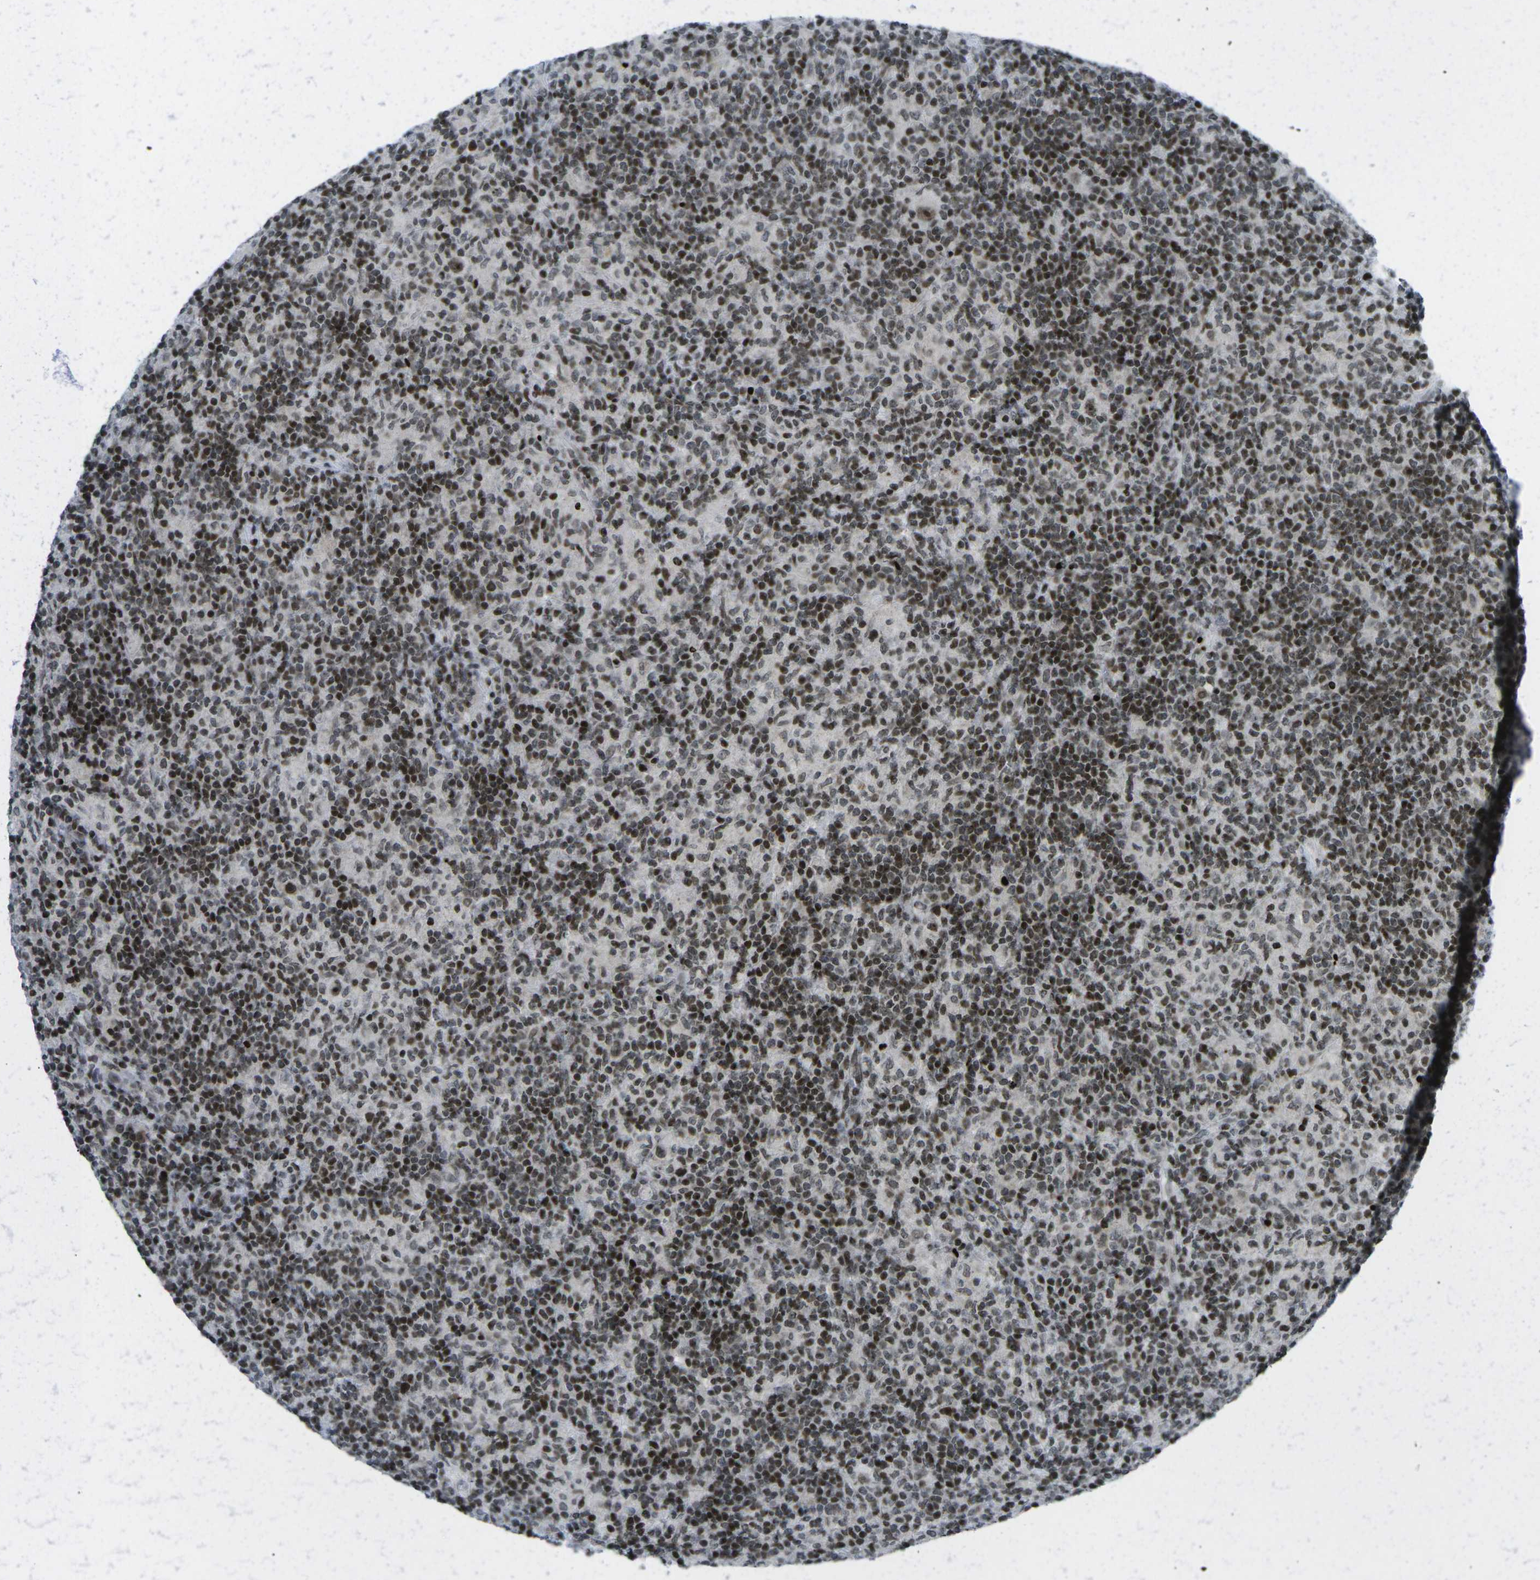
{"staining": {"intensity": "moderate", "quantity": ">75%", "location": "nuclear"}, "tissue": "lymphoma", "cell_type": "Tumor cells", "image_type": "cancer", "snomed": [{"axis": "morphology", "description": "Hodgkin's disease, NOS"}, {"axis": "topography", "description": "Lymph node"}], "caption": "A medium amount of moderate nuclear staining is present in about >75% of tumor cells in Hodgkin's disease tissue.", "gene": "EME1", "patient": {"sex": "male", "age": 70}}